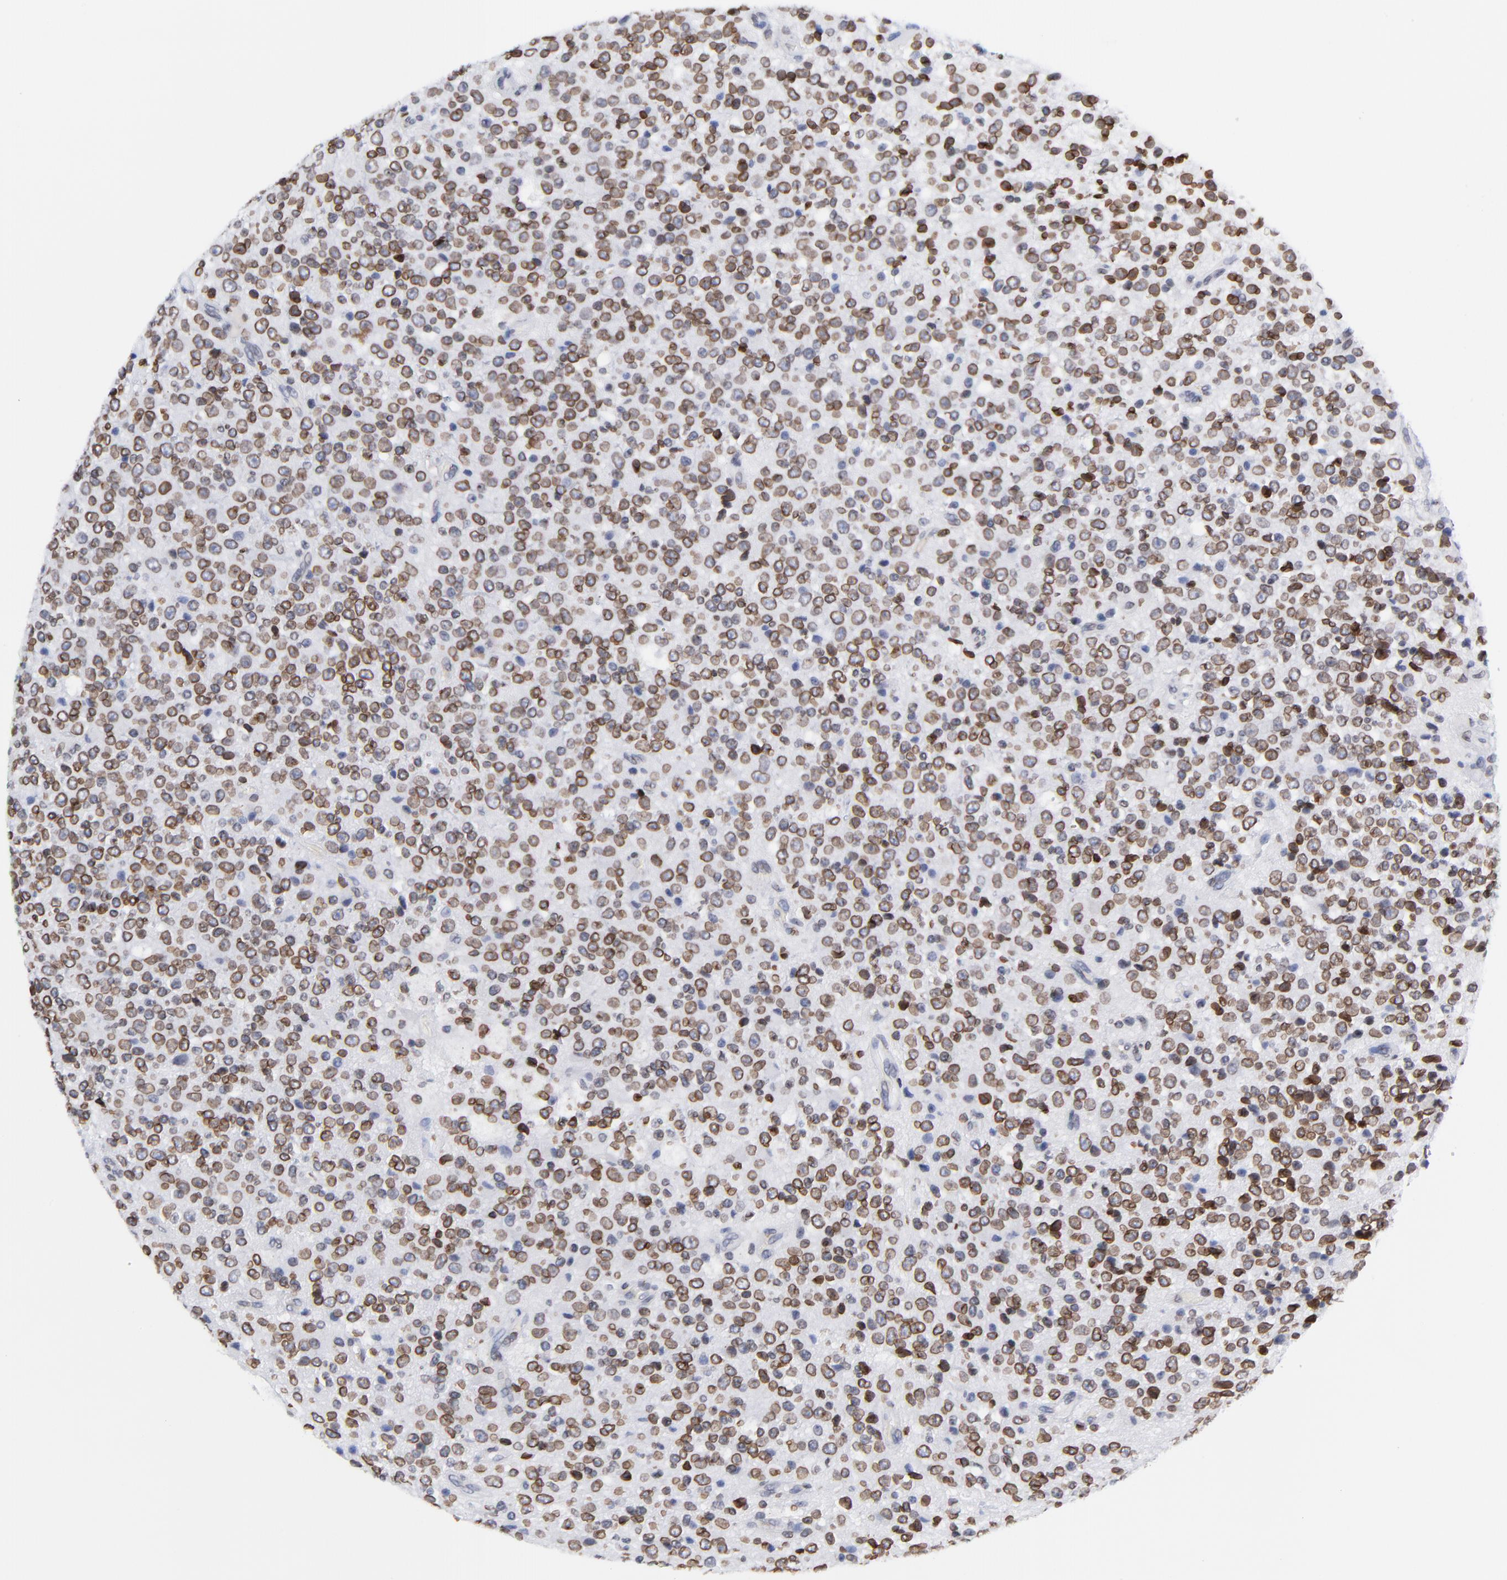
{"staining": {"intensity": "moderate", "quantity": ">75%", "location": "cytoplasmic/membranous,nuclear"}, "tissue": "glioma", "cell_type": "Tumor cells", "image_type": "cancer", "snomed": [{"axis": "morphology", "description": "Glioma, malignant, High grade"}, {"axis": "topography", "description": "pancreas cauda"}], "caption": "Glioma stained with a brown dye exhibits moderate cytoplasmic/membranous and nuclear positive staining in about >75% of tumor cells.", "gene": "THAP7", "patient": {"sex": "male", "age": 60}}